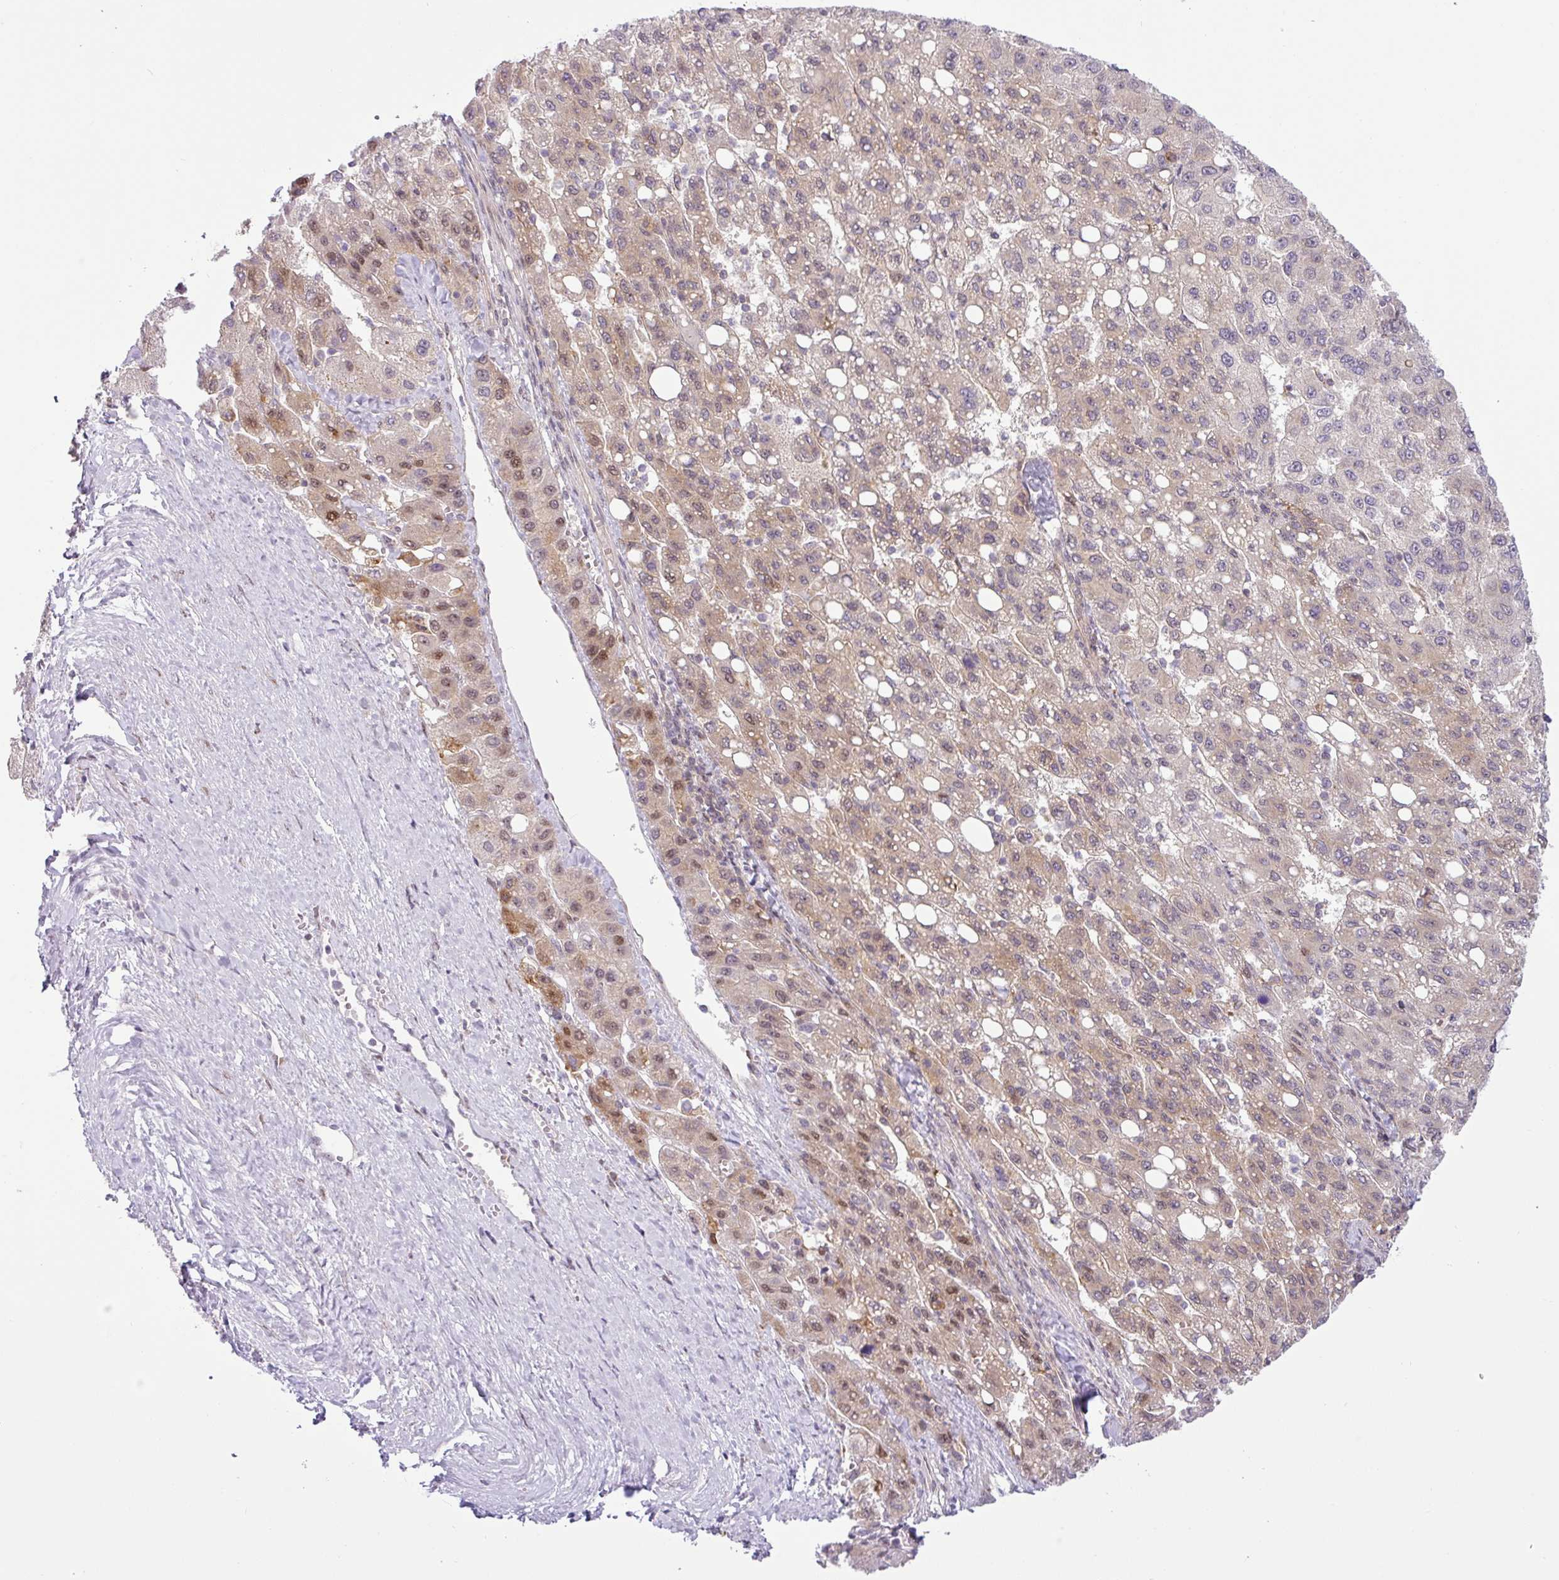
{"staining": {"intensity": "weak", "quantity": ">75%", "location": "cytoplasmic/membranous,nuclear"}, "tissue": "liver cancer", "cell_type": "Tumor cells", "image_type": "cancer", "snomed": [{"axis": "morphology", "description": "Carcinoma, Hepatocellular, NOS"}, {"axis": "topography", "description": "Liver"}], "caption": "Weak cytoplasmic/membranous and nuclear positivity for a protein is present in approximately >75% of tumor cells of liver hepatocellular carcinoma using IHC.", "gene": "NDUFB2", "patient": {"sex": "female", "age": 82}}